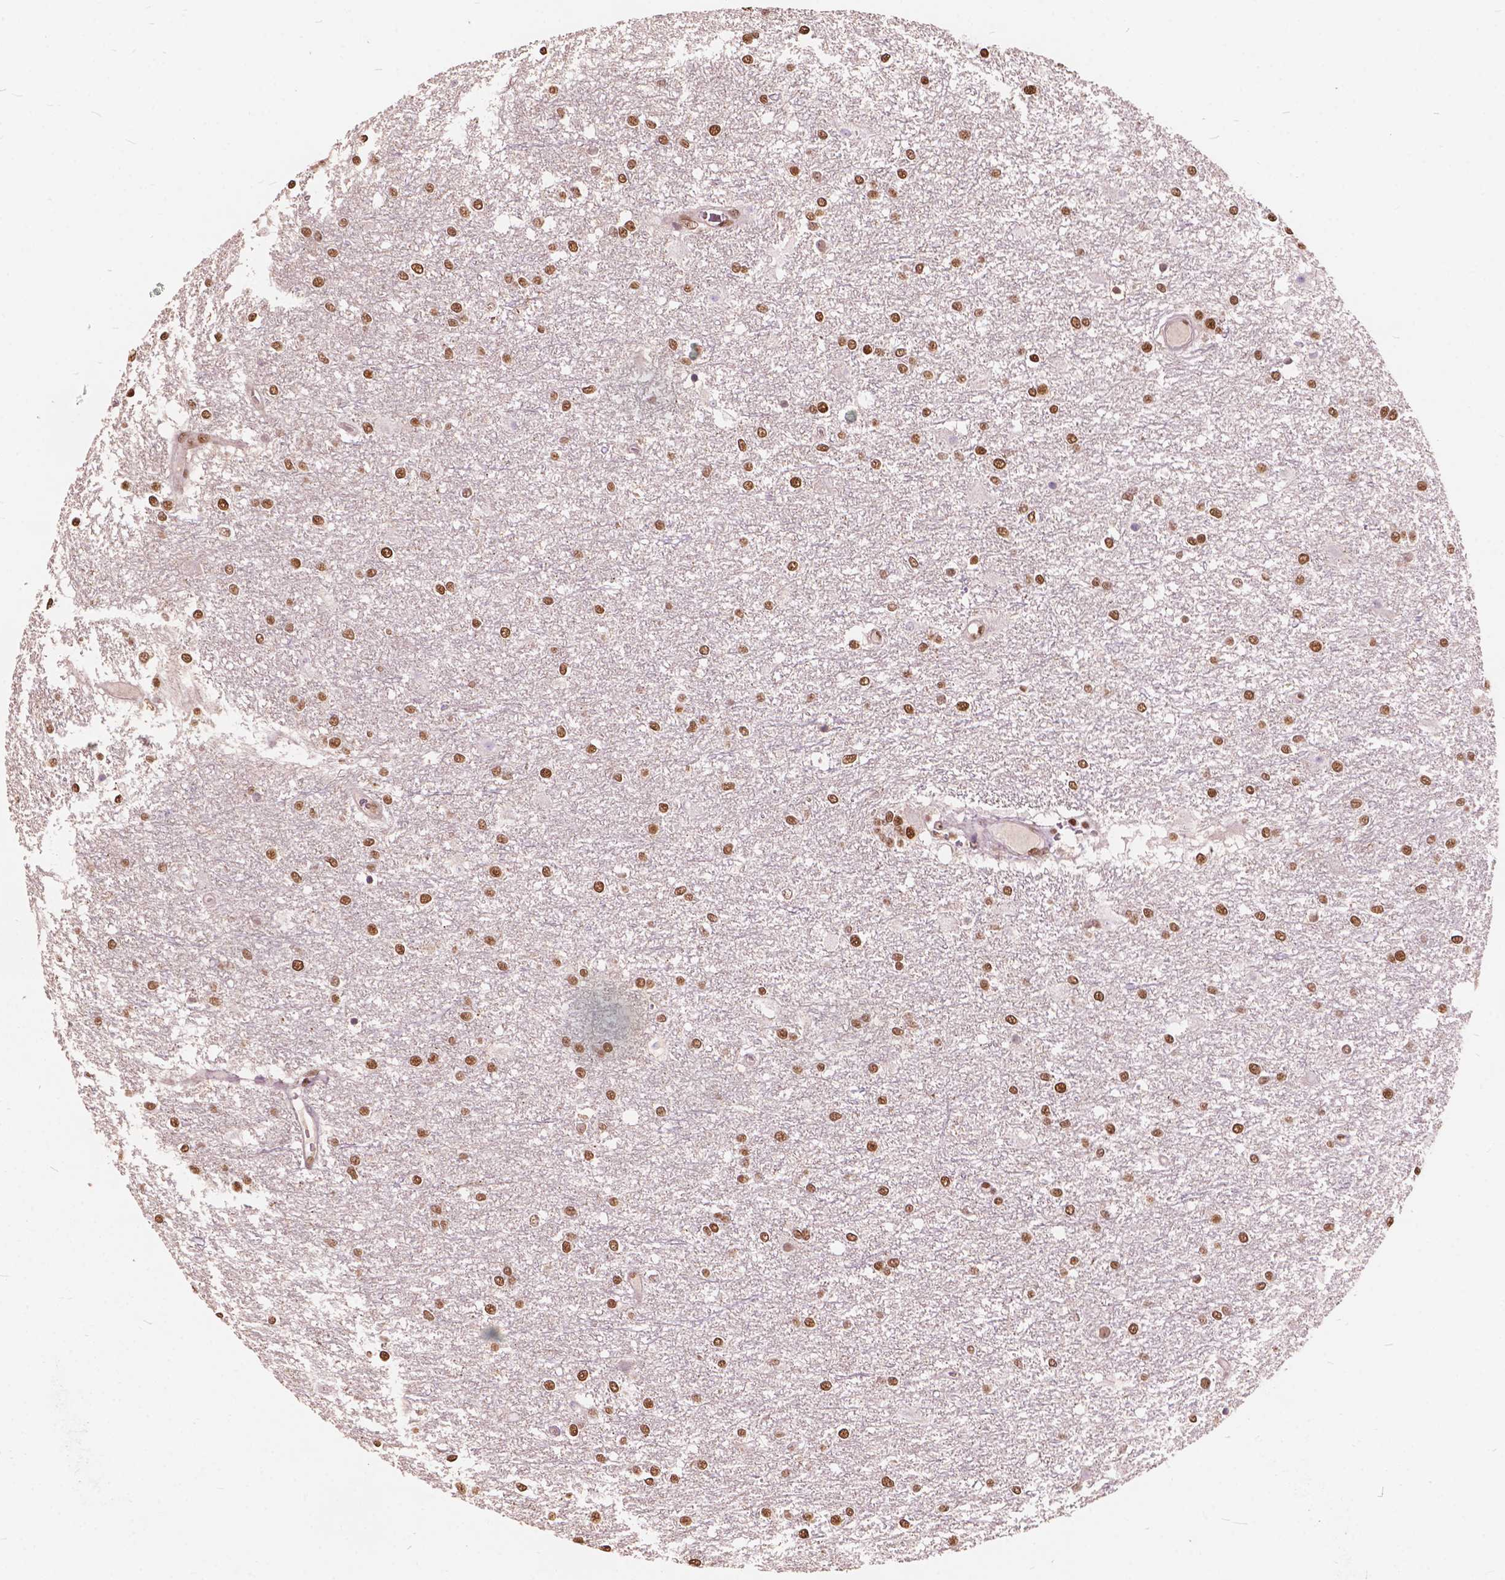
{"staining": {"intensity": "moderate", "quantity": ">75%", "location": "nuclear"}, "tissue": "glioma", "cell_type": "Tumor cells", "image_type": "cancer", "snomed": [{"axis": "morphology", "description": "Glioma, malignant, High grade"}, {"axis": "topography", "description": "Brain"}], "caption": "Immunohistochemistry micrograph of neoplastic tissue: human malignant high-grade glioma stained using immunohistochemistry (IHC) exhibits medium levels of moderate protein expression localized specifically in the nuclear of tumor cells, appearing as a nuclear brown color.", "gene": "ANP32B", "patient": {"sex": "female", "age": 61}}